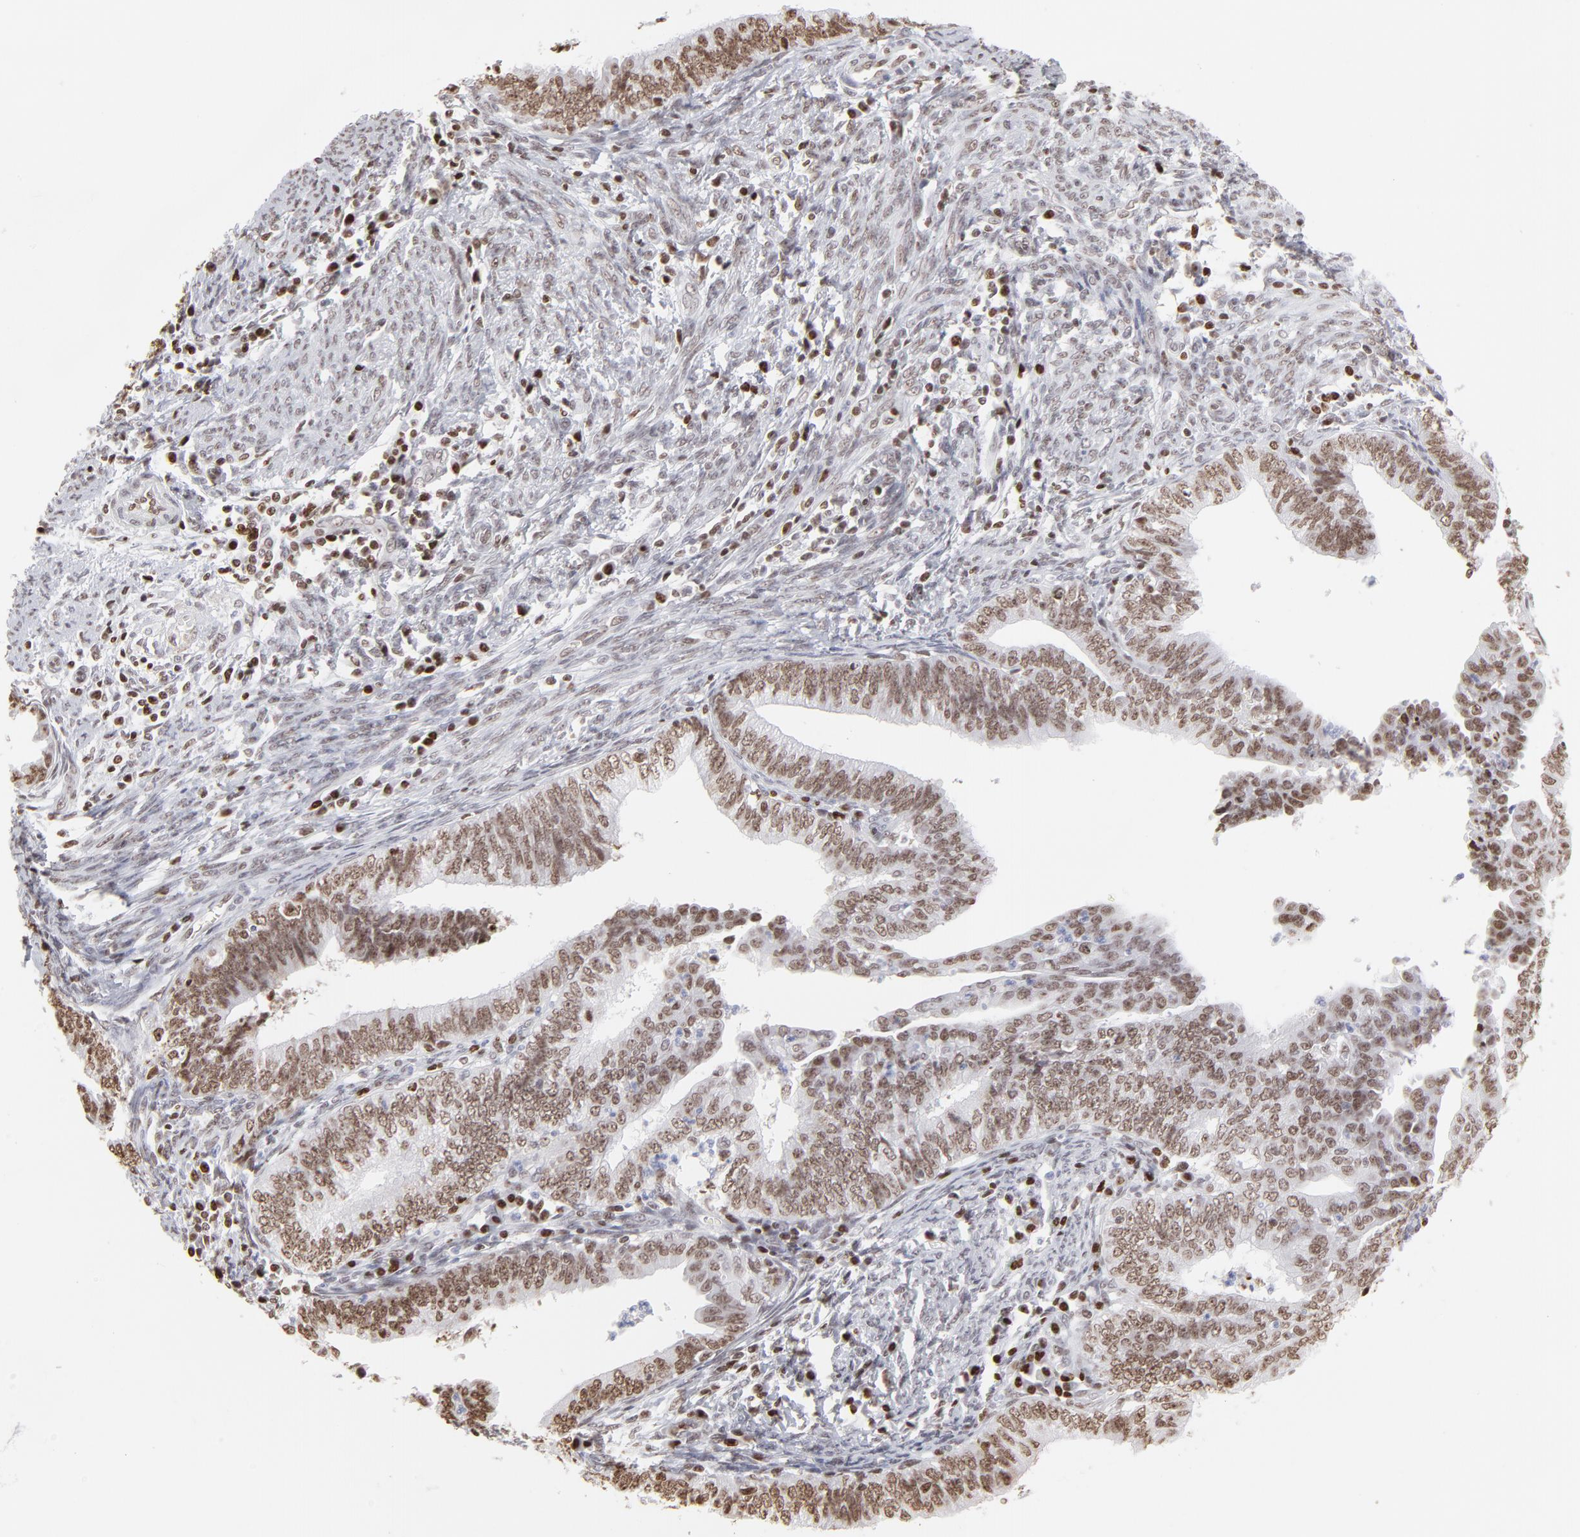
{"staining": {"intensity": "moderate", "quantity": ">75%", "location": "nuclear"}, "tissue": "endometrial cancer", "cell_type": "Tumor cells", "image_type": "cancer", "snomed": [{"axis": "morphology", "description": "Adenocarcinoma, NOS"}, {"axis": "topography", "description": "Endometrium"}], "caption": "Protein expression analysis of human adenocarcinoma (endometrial) reveals moderate nuclear staining in approximately >75% of tumor cells. (IHC, brightfield microscopy, high magnification).", "gene": "PARP1", "patient": {"sex": "female", "age": 66}}